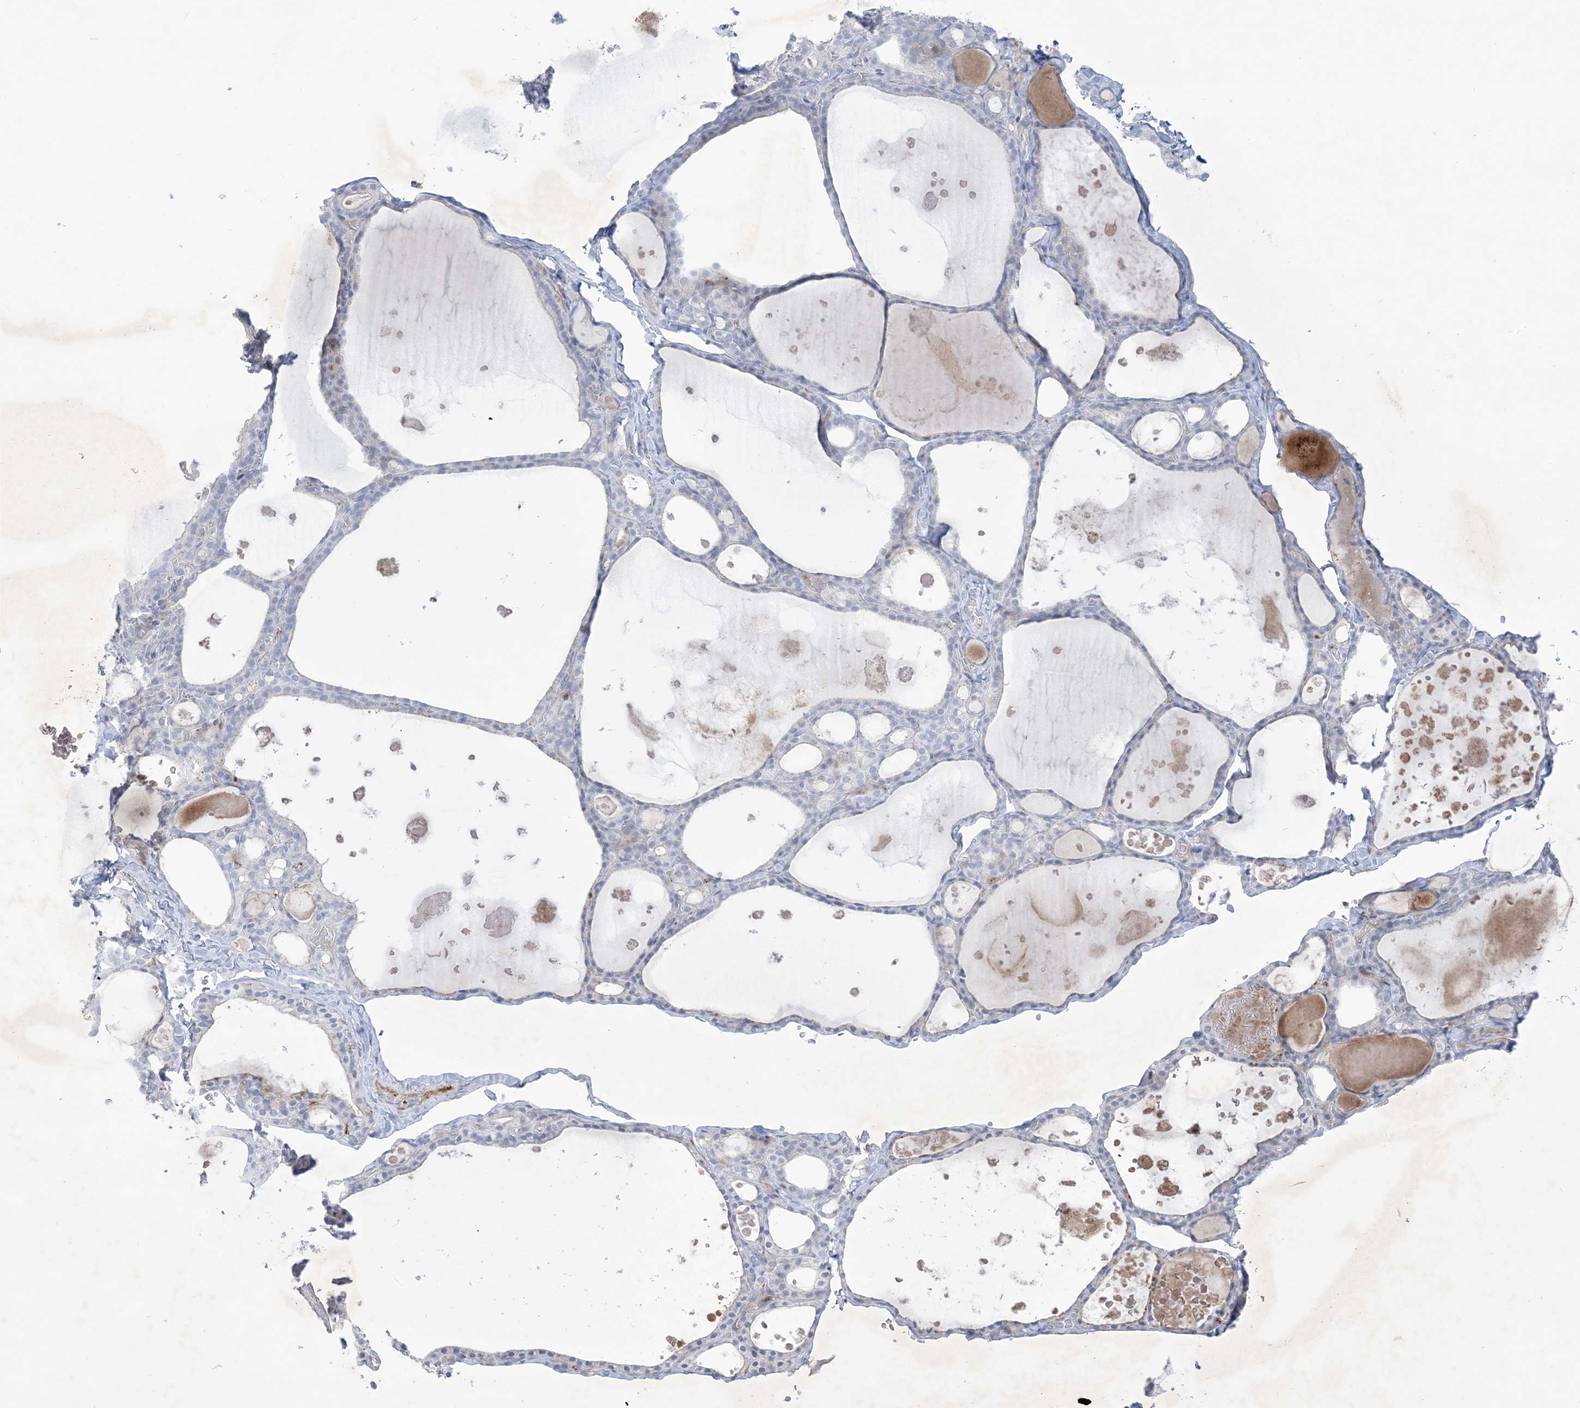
{"staining": {"intensity": "negative", "quantity": "none", "location": "none"}, "tissue": "thyroid gland", "cell_type": "Glandular cells", "image_type": "normal", "snomed": [{"axis": "morphology", "description": "Normal tissue, NOS"}, {"axis": "topography", "description": "Thyroid gland"}], "caption": "Image shows no protein expression in glandular cells of benign thyroid gland. (IHC, brightfield microscopy, high magnification).", "gene": "B3GNT7", "patient": {"sex": "male", "age": 56}}